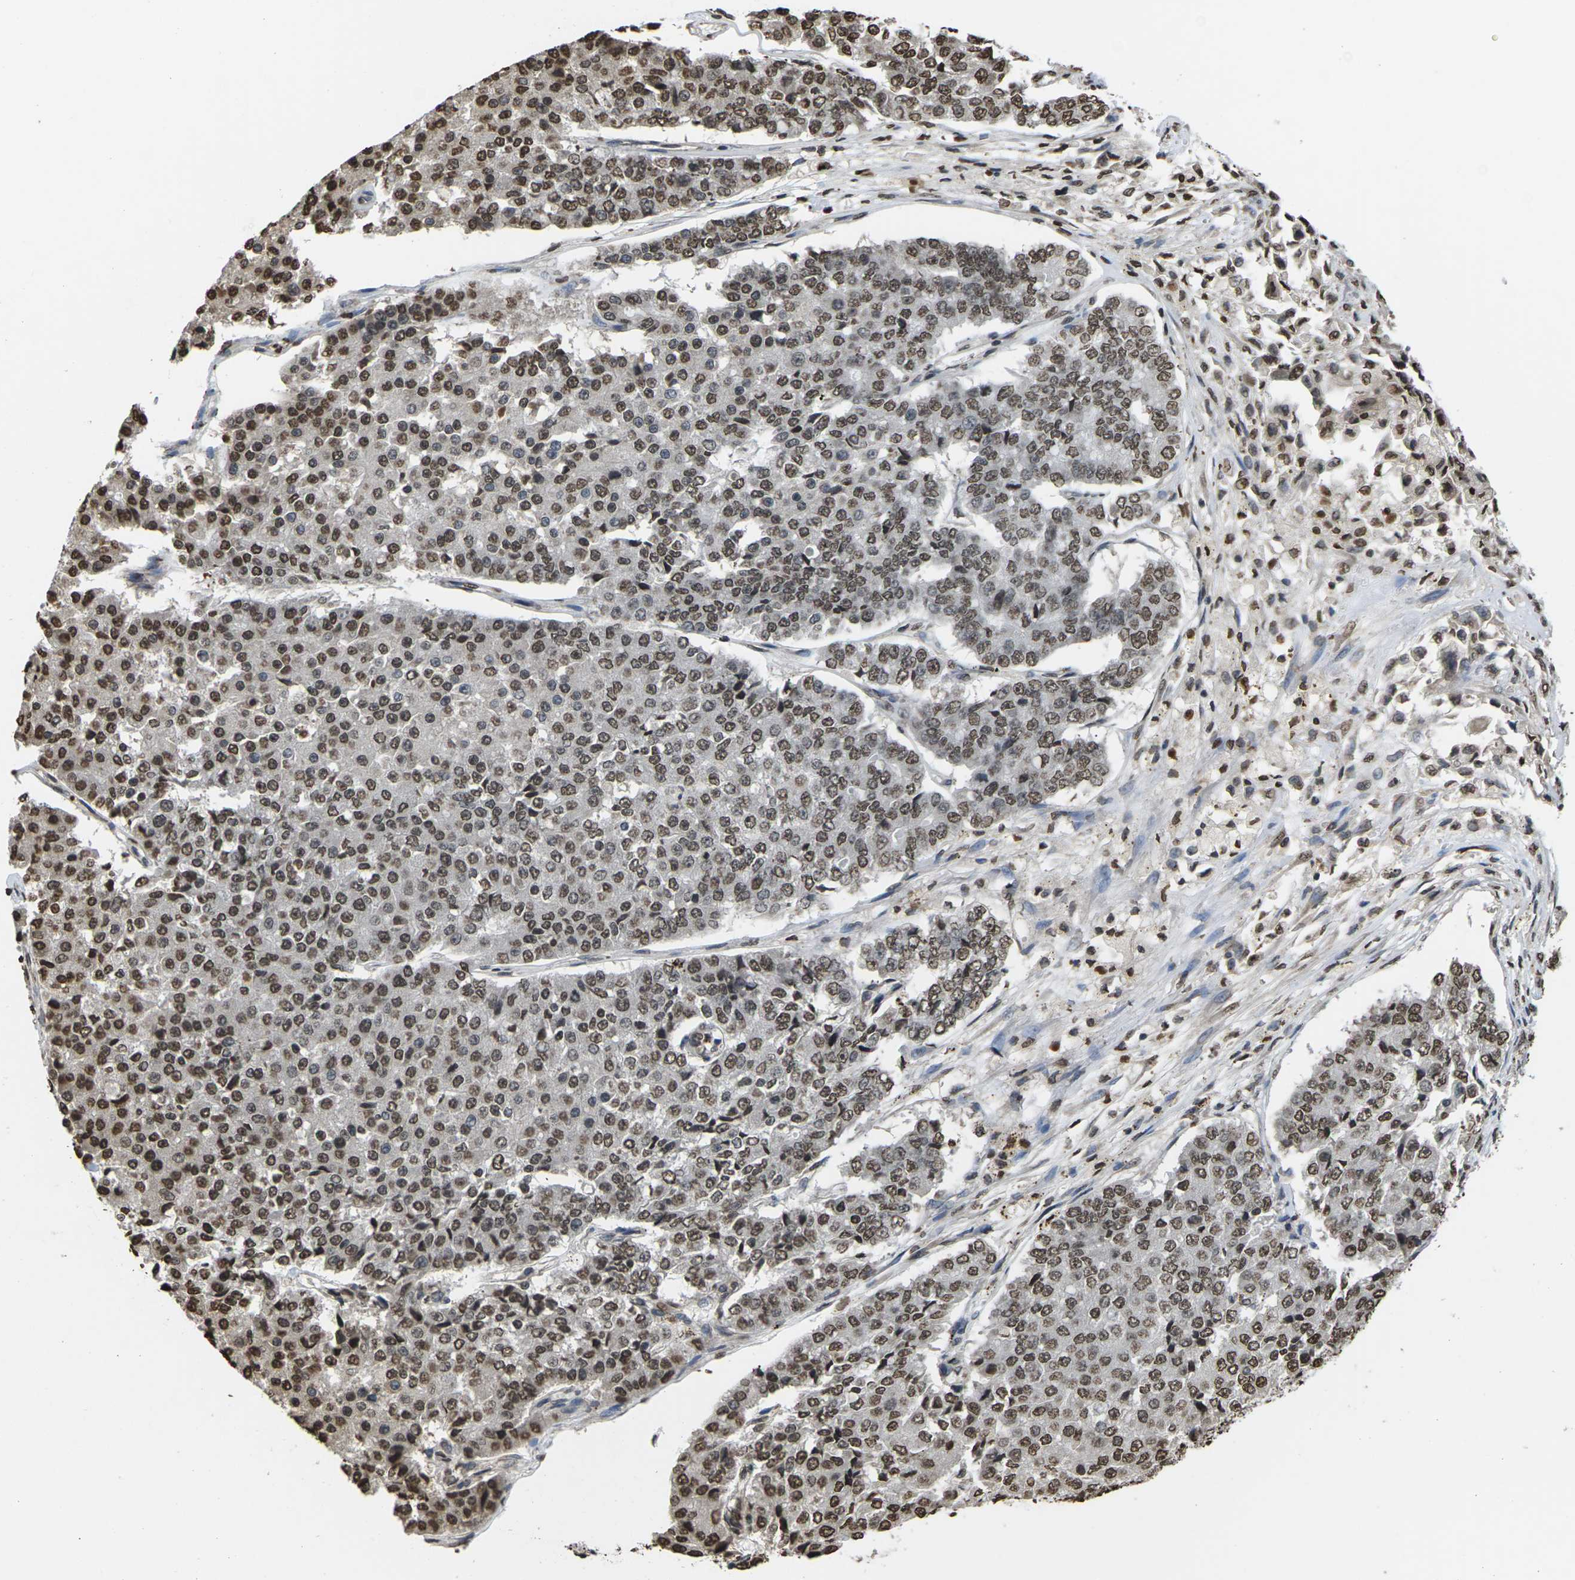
{"staining": {"intensity": "moderate", "quantity": ">75%", "location": "nuclear"}, "tissue": "pancreatic cancer", "cell_type": "Tumor cells", "image_type": "cancer", "snomed": [{"axis": "morphology", "description": "Adenocarcinoma, NOS"}, {"axis": "topography", "description": "Pancreas"}], "caption": "Human pancreatic cancer stained with a brown dye demonstrates moderate nuclear positive positivity in about >75% of tumor cells.", "gene": "EMSY", "patient": {"sex": "male", "age": 50}}